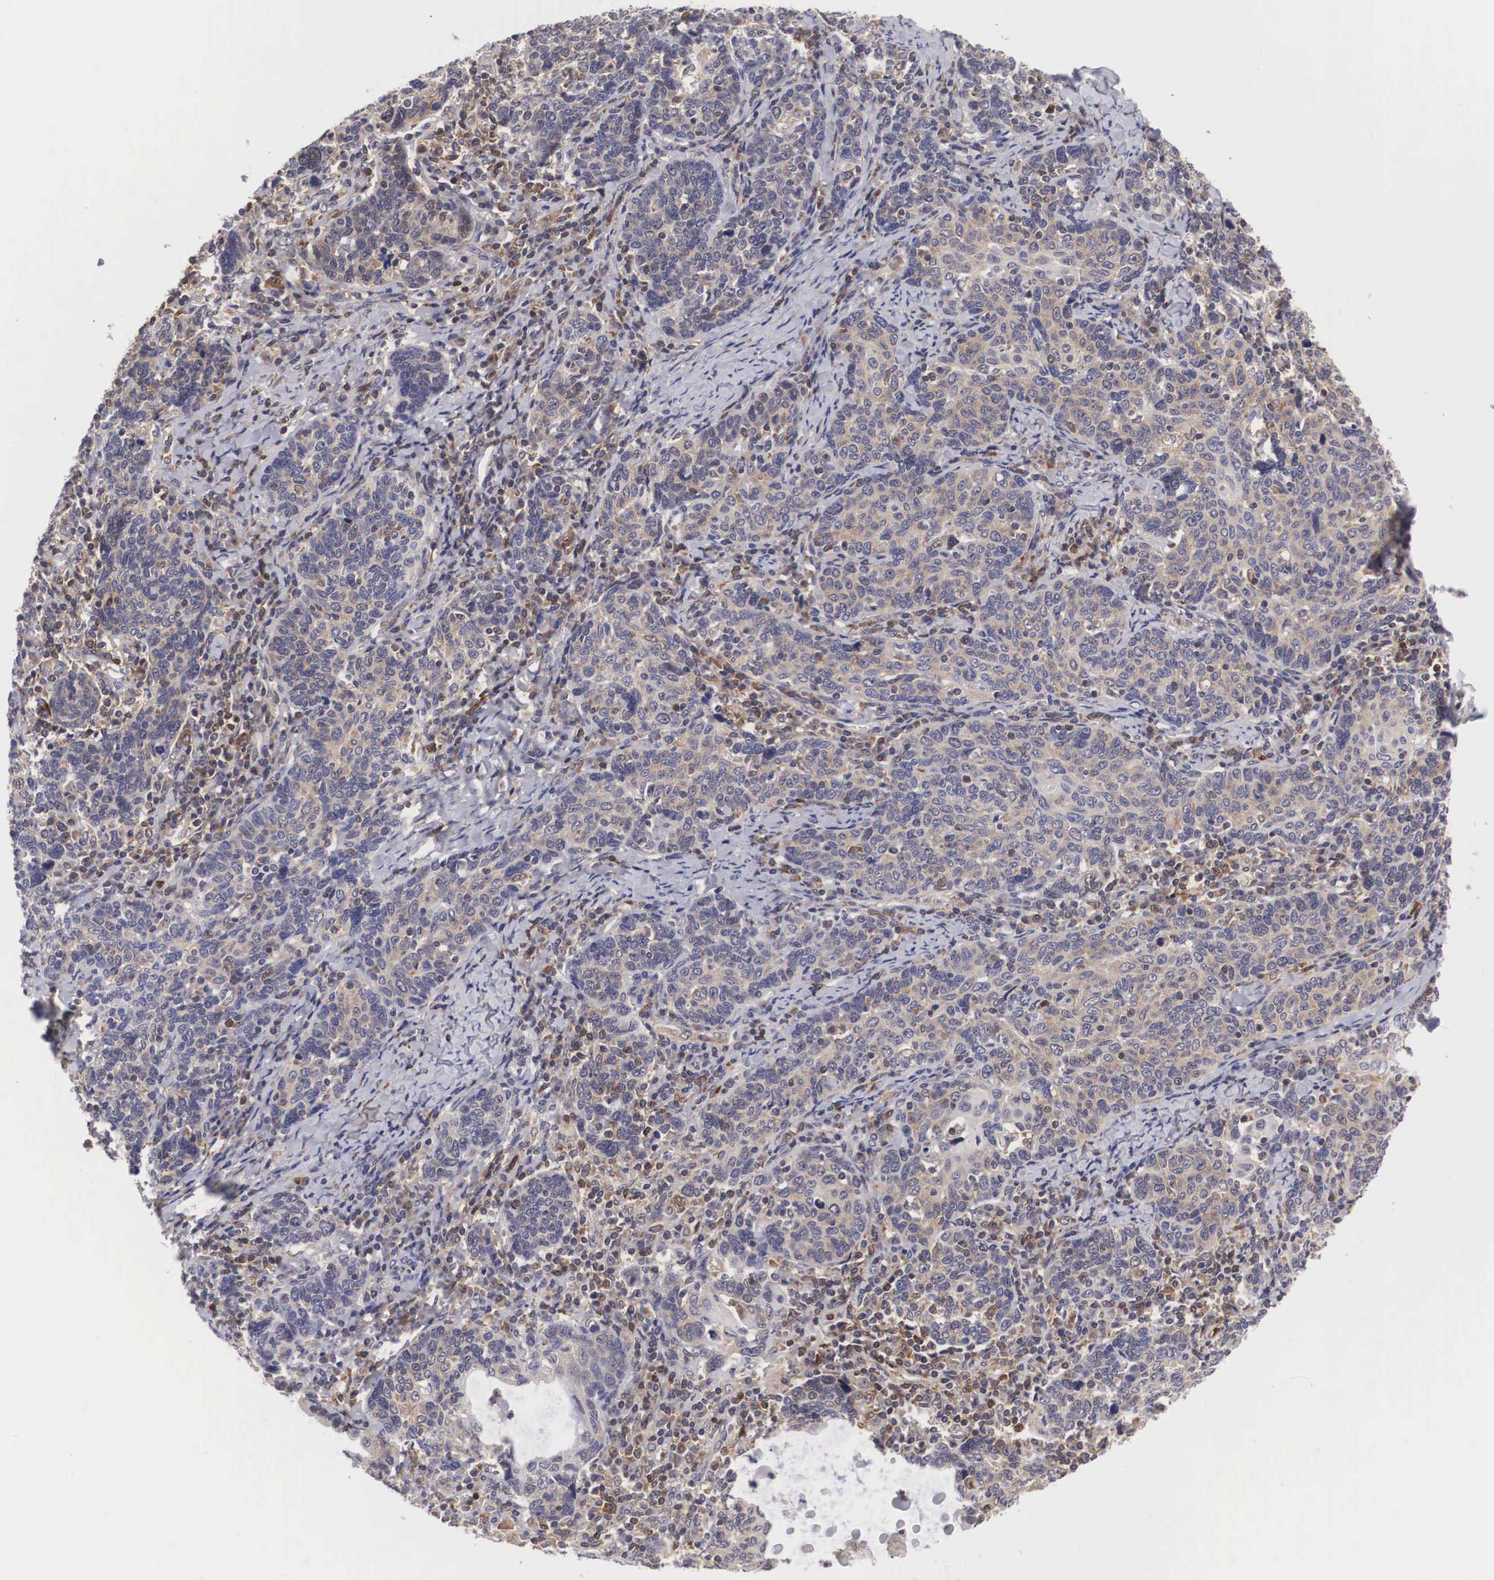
{"staining": {"intensity": "weak", "quantity": ">75%", "location": "cytoplasmic/membranous"}, "tissue": "cervical cancer", "cell_type": "Tumor cells", "image_type": "cancer", "snomed": [{"axis": "morphology", "description": "Squamous cell carcinoma, NOS"}, {"axis": "topography", "description": "Cervix"}], "caption": "Approximately >75% of tumor cells in cervical cancer demonstrate weak cytoplasmic/membranous protein positivity as visualized by brown immunohistochemical staining.", "gene": "ADSL", "patient": {"sex": "female", "age": 41}}